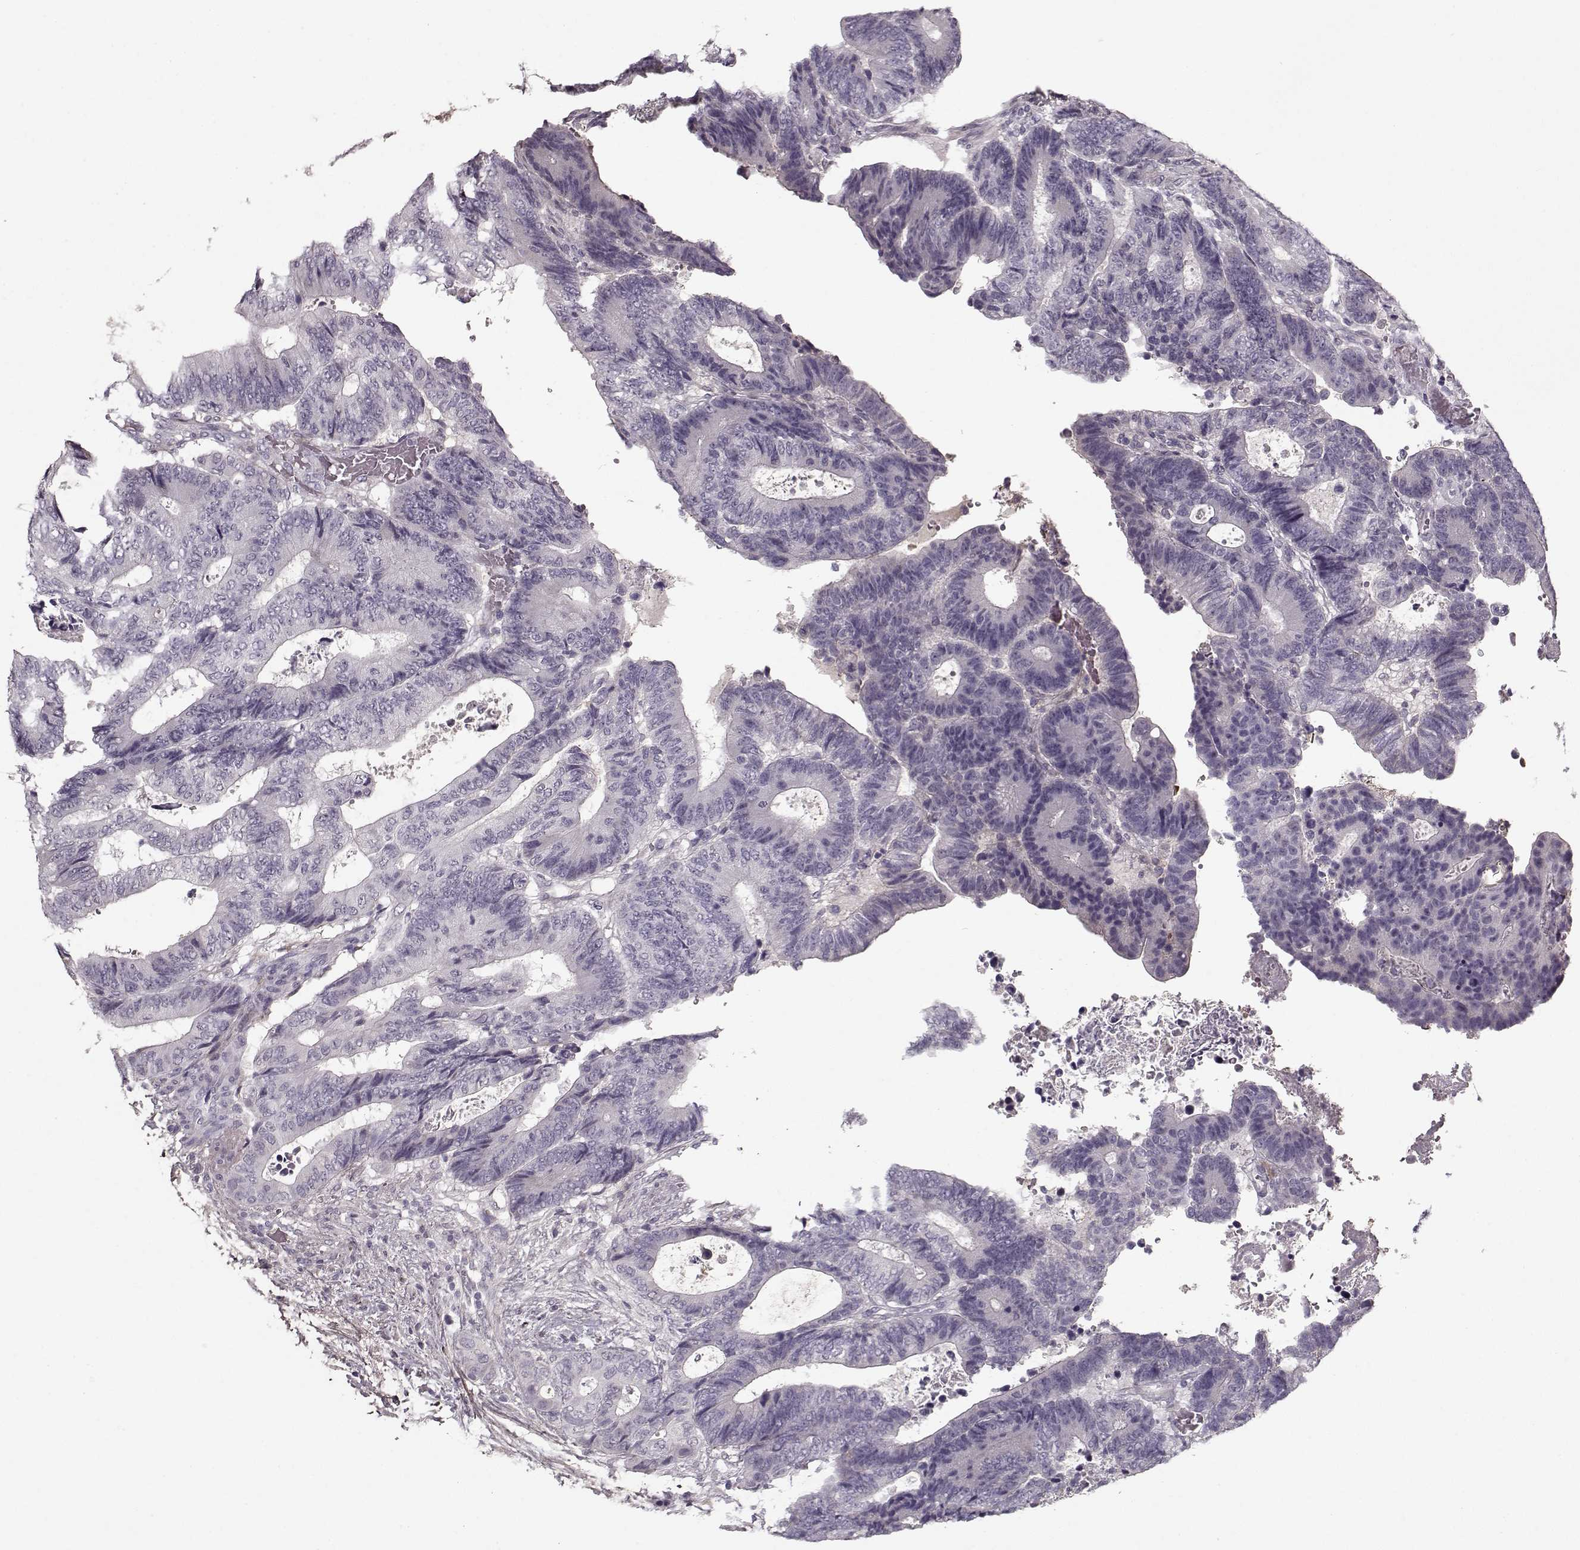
{"staining": {"intensity": "negative", "quantity": "none", "location": "none"}, "tissue": "colorectal cancer", "cell_type": "Tumor cells", "image_type": "cancer", "snomed": [{"axis": "morphology", "description": "Adenocarcinoma, NOS"}, {"axis": "topography", "description": "Colon"}], "caption": "A micrograph of colorectal cancer (adenocarcinoma) stained for a protein exhibits no brown staining in tumor cells.", "gene": "LUM", "patient": {"sex": "female", "age": 48}}